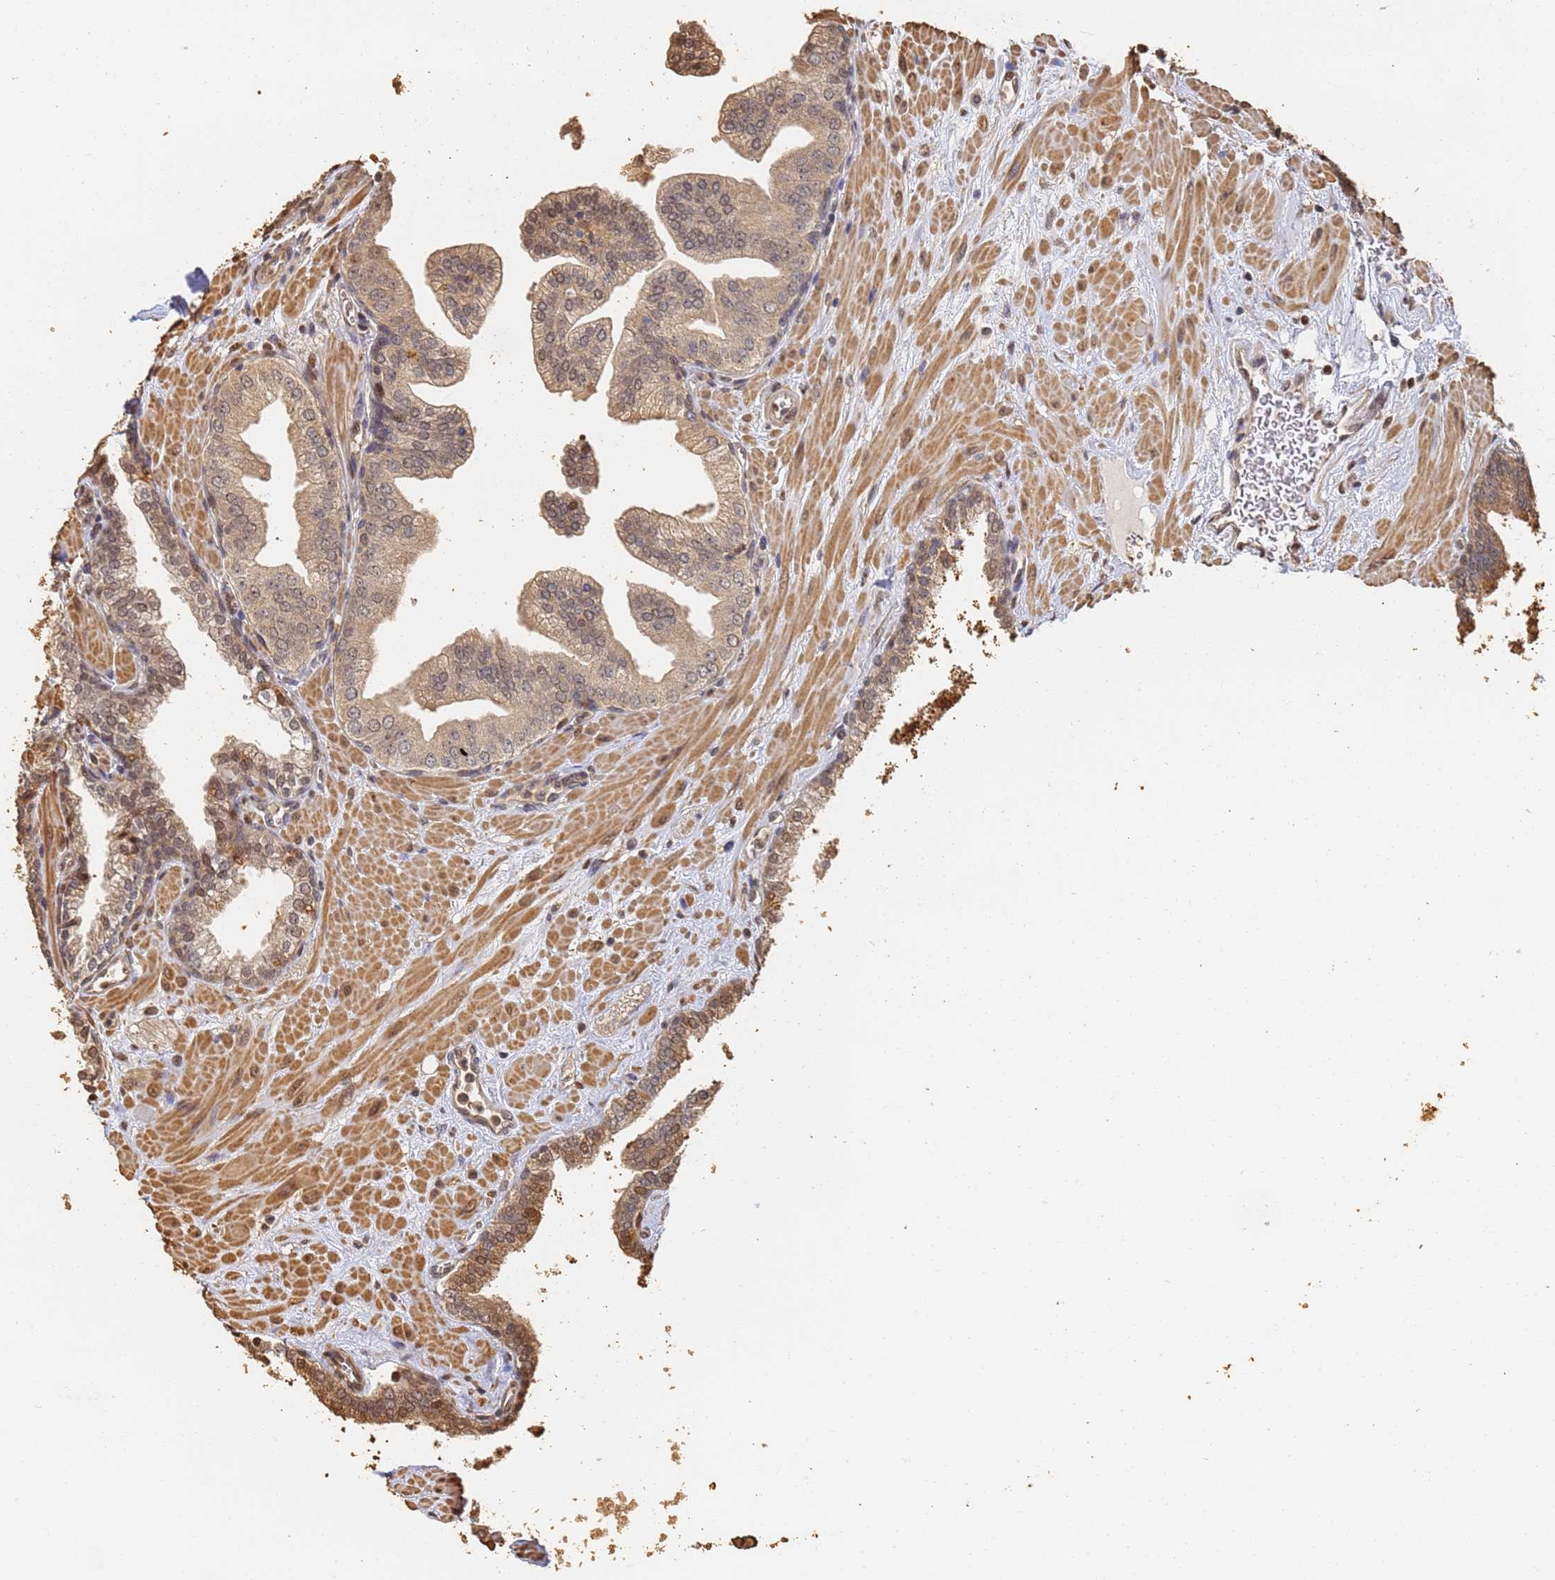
{"staining": {"intensity": "weak", "quantity": ">75%", "location": "cytoplasmic/membranous,nuclear"}, "tissue": "prostate", "cell_type": "Glandular cells", "image_type": "normal", "snomed": [{"axis": "morphology", "description": "Normal tissue, NOS"}, {"axis": "topography", "description": "Prostate"}], "caption": "A low amount of weak cytoplasmic/membranous,nuclear expression is appreciated in approximately >75% of glandular cells in unremarkable prostate.", "gene": "JAK2", "patient": {"sex": "male", "age": 60}}